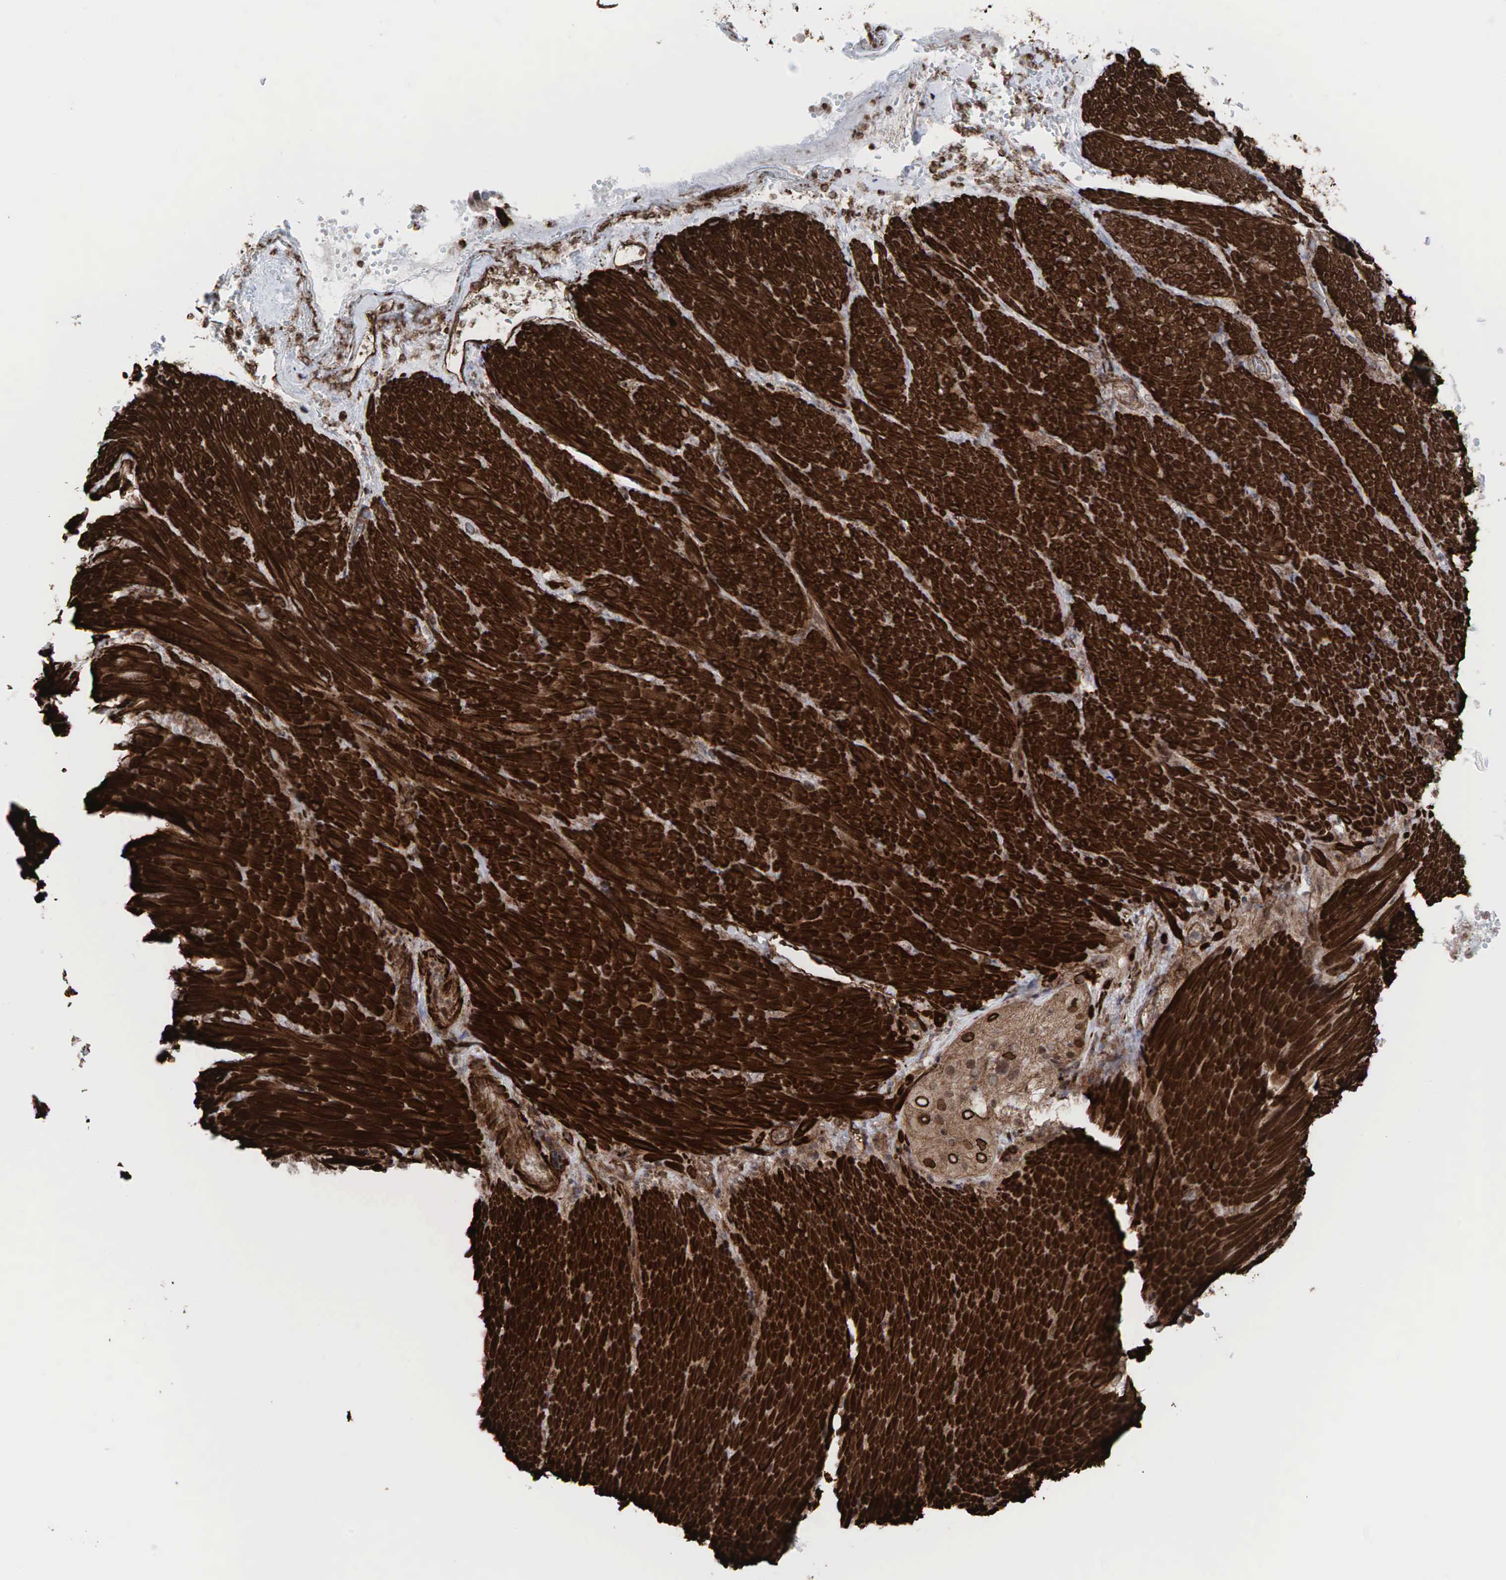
{"staining": {"intensity": "strong", "quantity": ">75%", "location": "cytoplasmic/membranous"}, "tissue": "smooth muscle", "cell_type": "Smooth muscle cells", "image_type": "normal", "snomed": [{"axis": "morphology", "description": "Normal tissue, NOS"}, {"axis": "topography", "description": "Duodenum"}], "caption": "Smooth muscle stained with a brown dye exhibits strong cytoplasmic/membranous positive positivity in about >75% of smooth muscle cells.", "gene": "GPRASP1", "patient": {"sex": "male", "age": 63}}